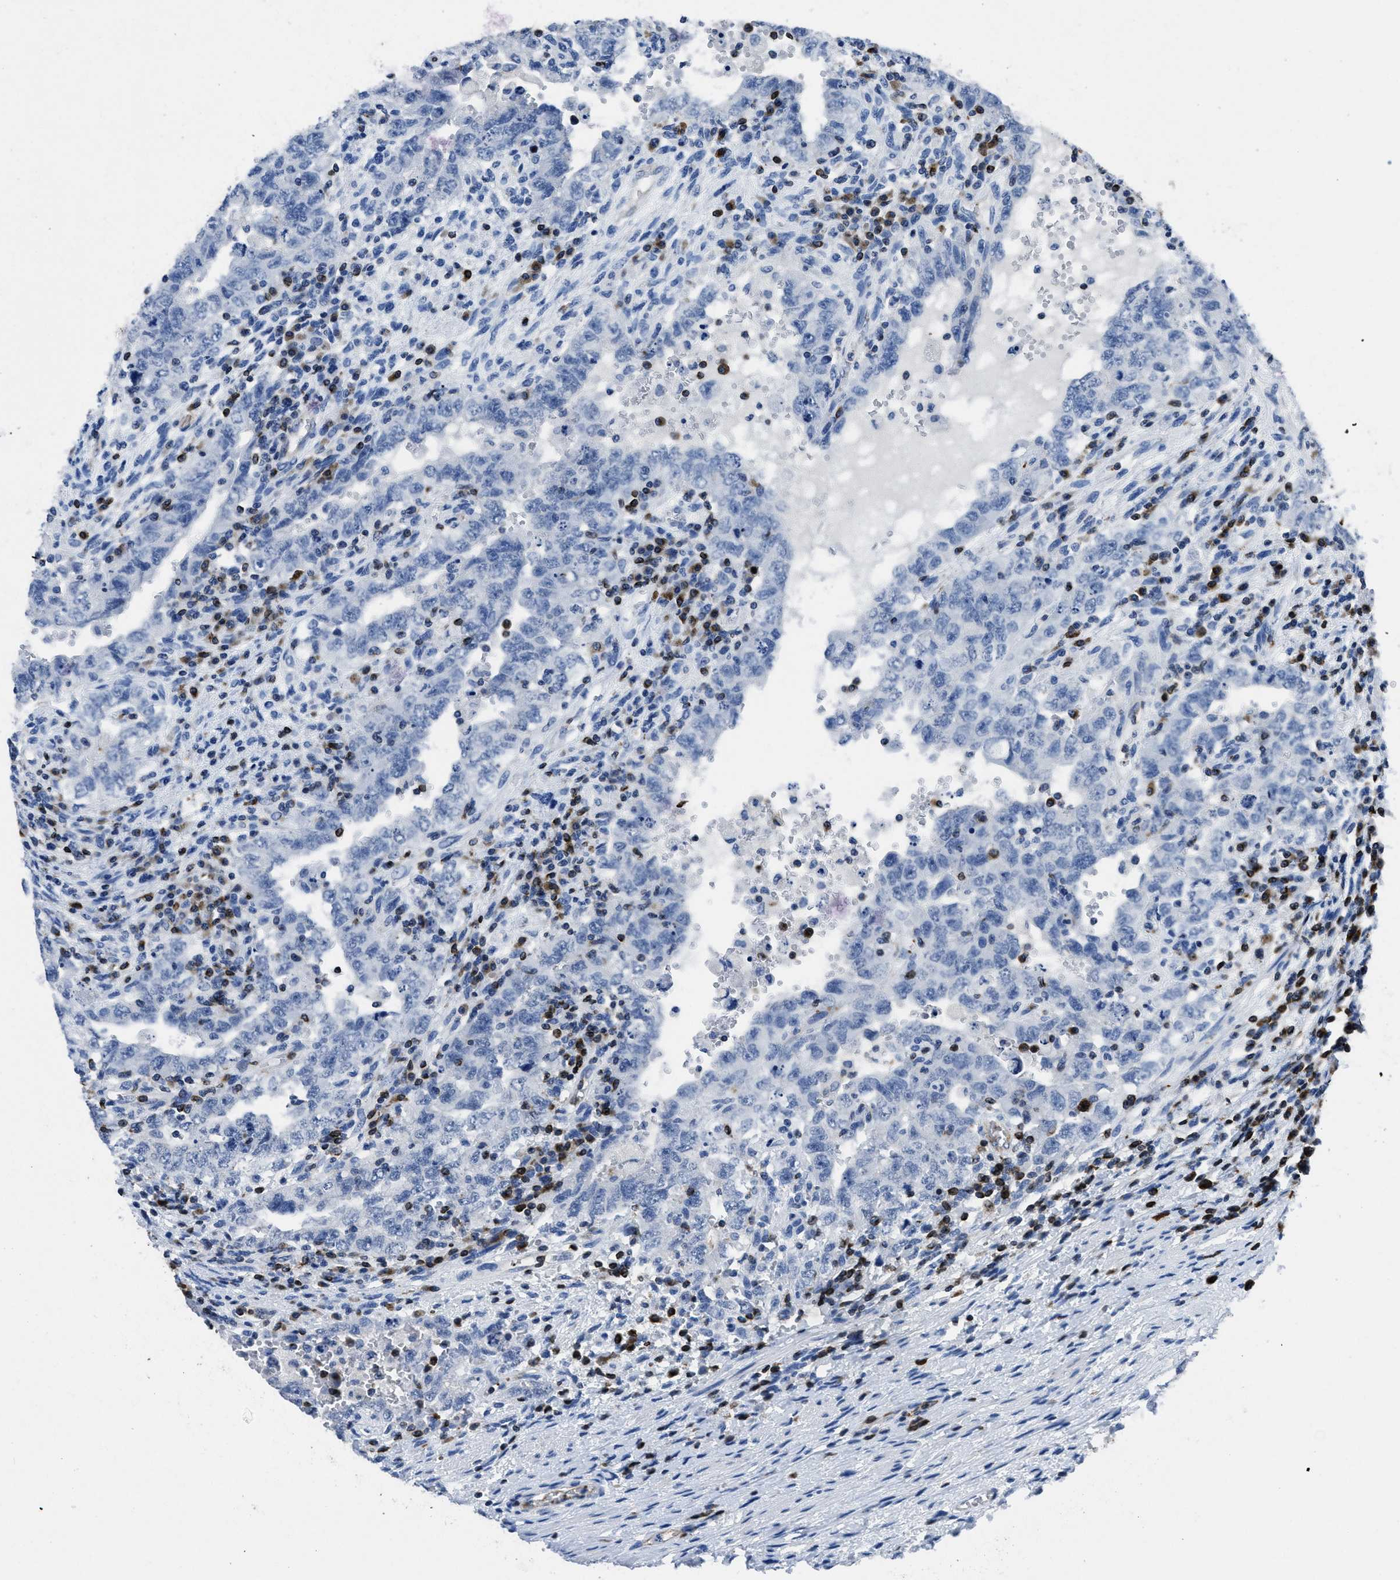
{"staining": {"intensity": "negative", "quantity": "none", "location": "none"}, "tissue": "testis cancer", "cell_type": "Tumor cells", "image_type": "cancer", "snomed": [{"axis": "morphology", "description": "Carcinoma, Embryonal, NOS"}, {"axis": "topography", "description": "Testis"}], "caption": "DAB immunohistochemical staining of testis cancer (embryonal carcinoma) displays no significant staining in tumor cells.", "gene": "ITGA3", "patient": {"sex": "male", "age": 26}}